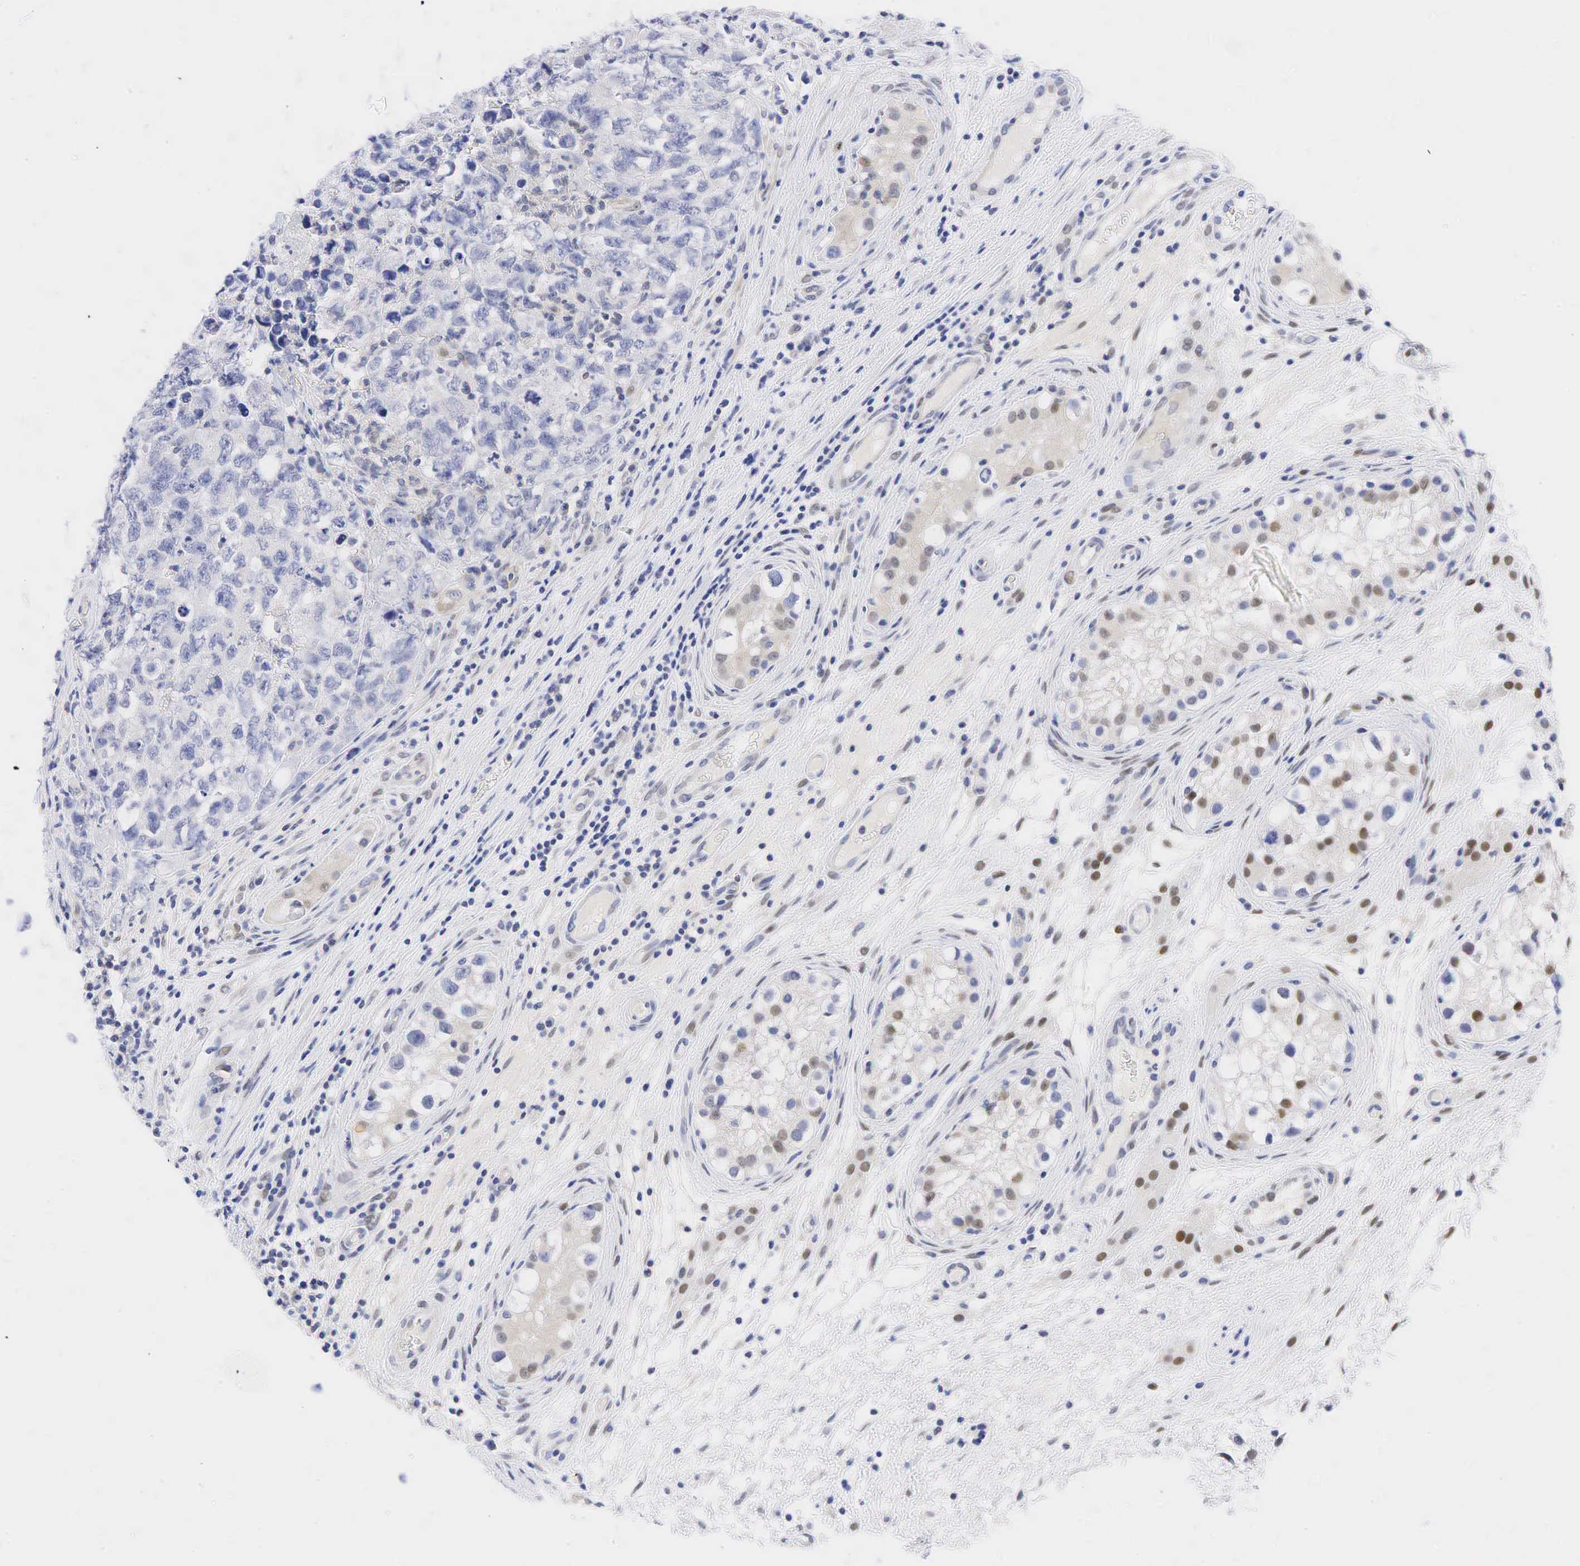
{"staining": {"intensity": "negative", "quantity": "none", "location": "none"}, "tissue": "testis cancer", "cell_type": "Tumor cells", "image_type": "cancer", "snomed": [{"axis": "morphology", "description": "Carcinoma, Embryonal, NOS"}, {"axis": "topography", "description": "Testis"}], "caption": "The immunohistochemistry (IHC) image has no significant expression in tumor cells of embryonal carcinoma (testis) tissue. Brightfield microscopy of immunohistochemistry stained with DAB (3,3'-diaminobenzidine) (brown) and hematoxylin (blue), captured at high magnification.", "gene": "AR", "patient": {"sex": "male", "age": 31}}